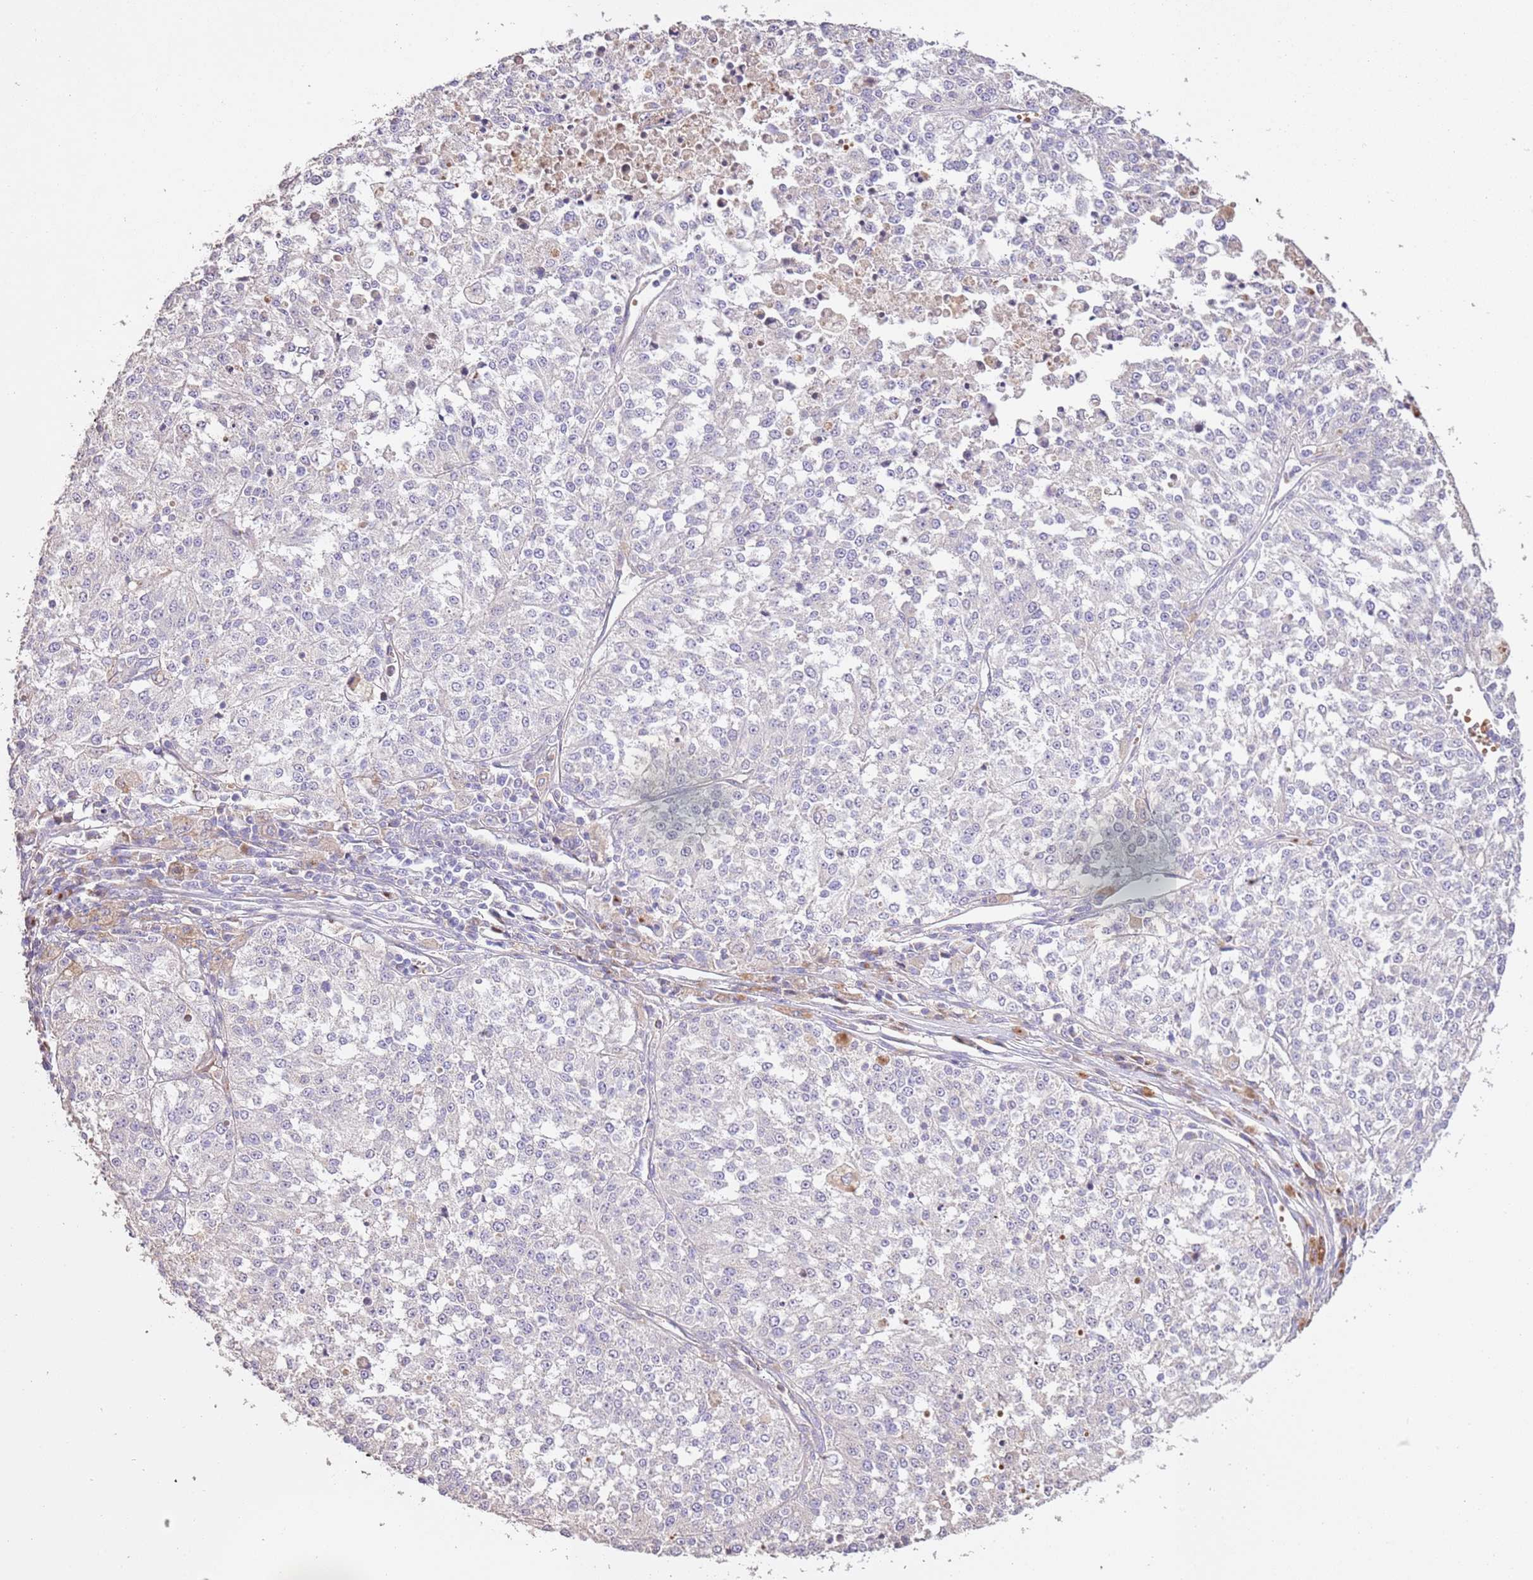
{"staining": {"intensity": "negative", "quantity": "none", "location": "none"}, "tissue": "melanoma", "cell_type": "Tumor cells", "image_type": "cancer", "snomed": [{"axis": "morphology", "description": "Malignant melanoma, NOS"}, {"axis": "topography", "description": "Skin"}], "caption": "Malignant melanoma was stained to show a protein in brown. There is no significant expression in tumor cells.", "gene": "PIGA", "patient": {"sex": "female", "age": 64}}